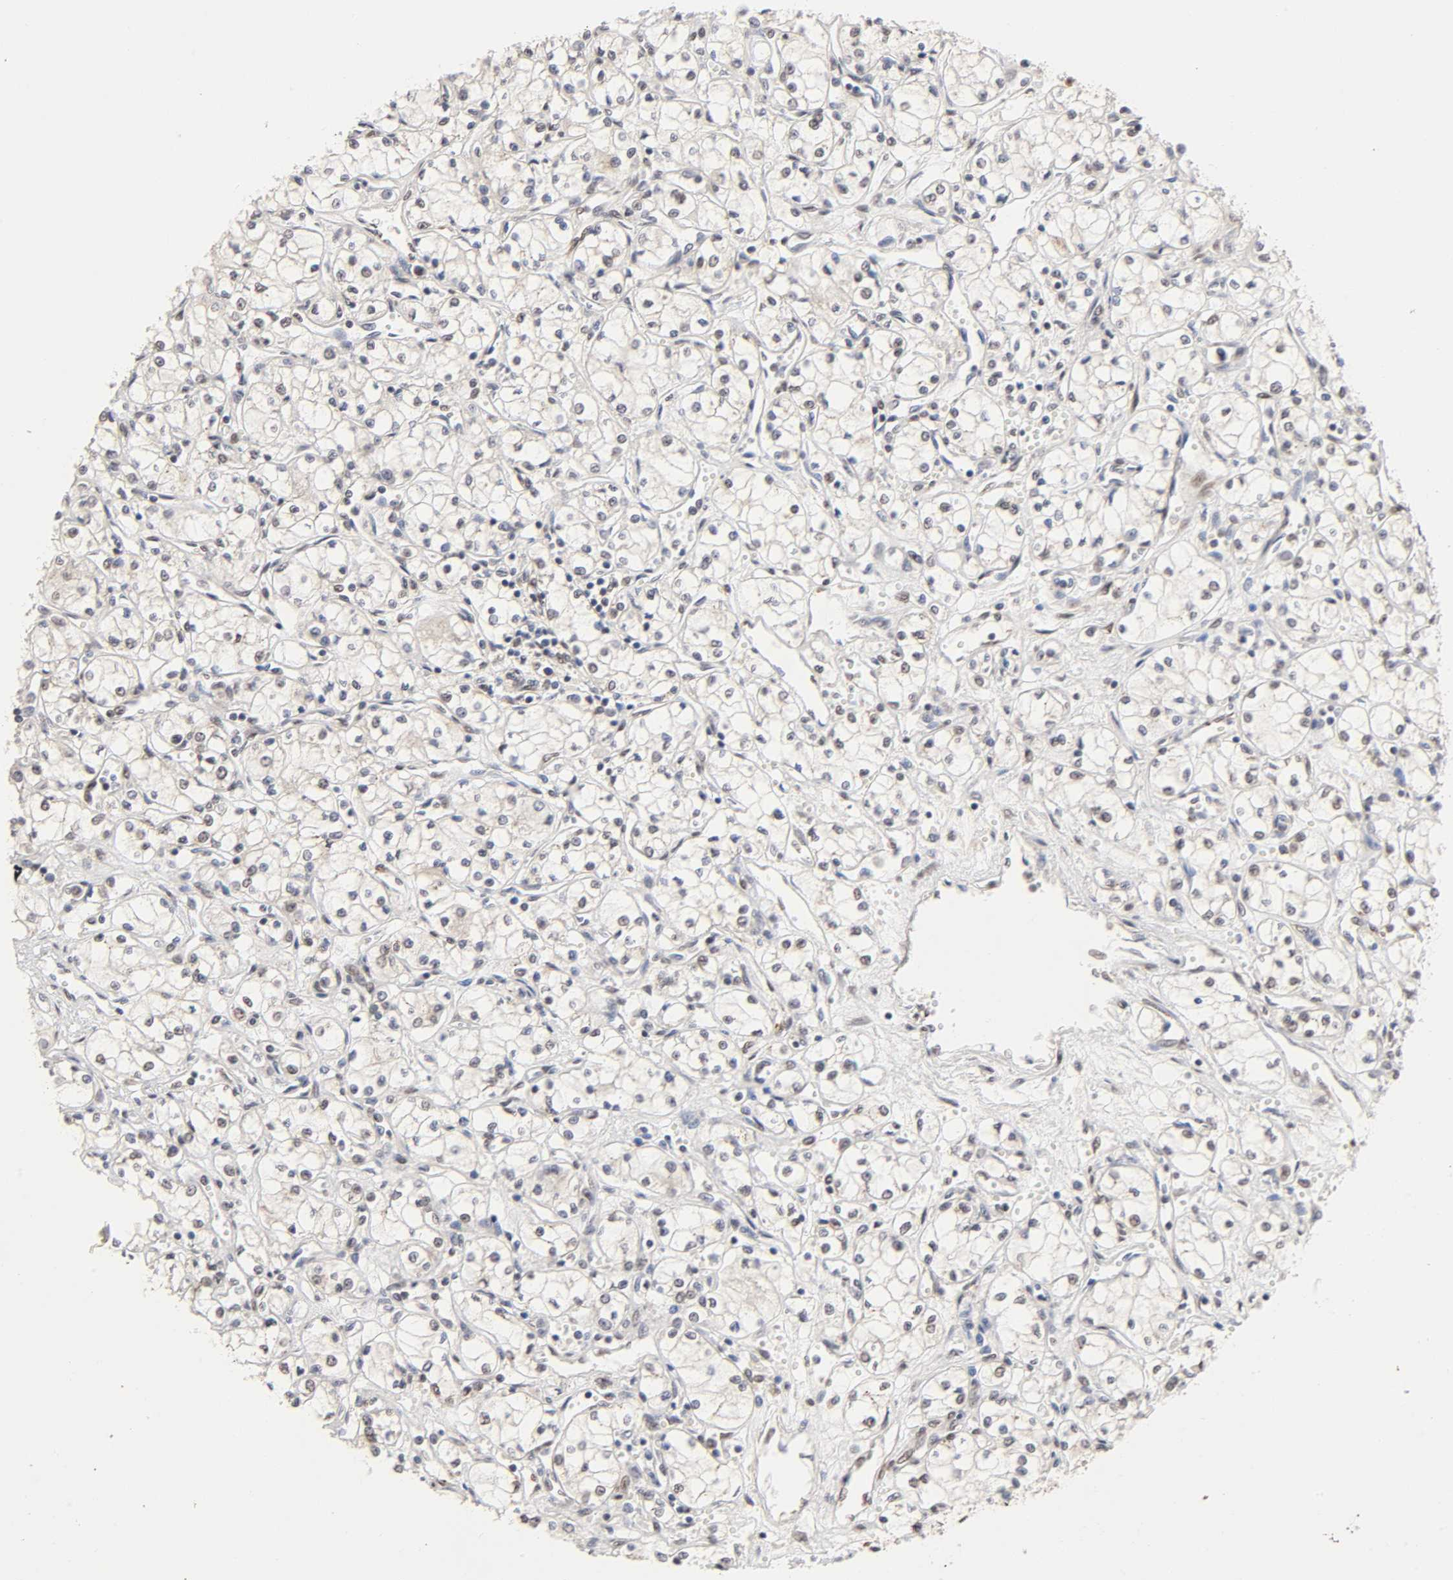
{"staining": {"intensity": "weak", "quantity": "25%-75%", "location": "nuclear"}, "tissue": "renal cancer", "cell_type": "Tumor cells", "image_type": "cancer", "snomed": [{"axis": "morphology", "description": "Normal tissue, NOS"}, {"axis": "morphology", "description": "Adenocarcinoma, NOS"}, {"axis": "topography", "description": "Kidney"}], "caption": "The photomicrograph shows staining of renal cancer, revealing weak nuclear protein staining (brown color) within tumor cells.", "gene": "EP300", "patient": {"sex": "male", "age": 59}}